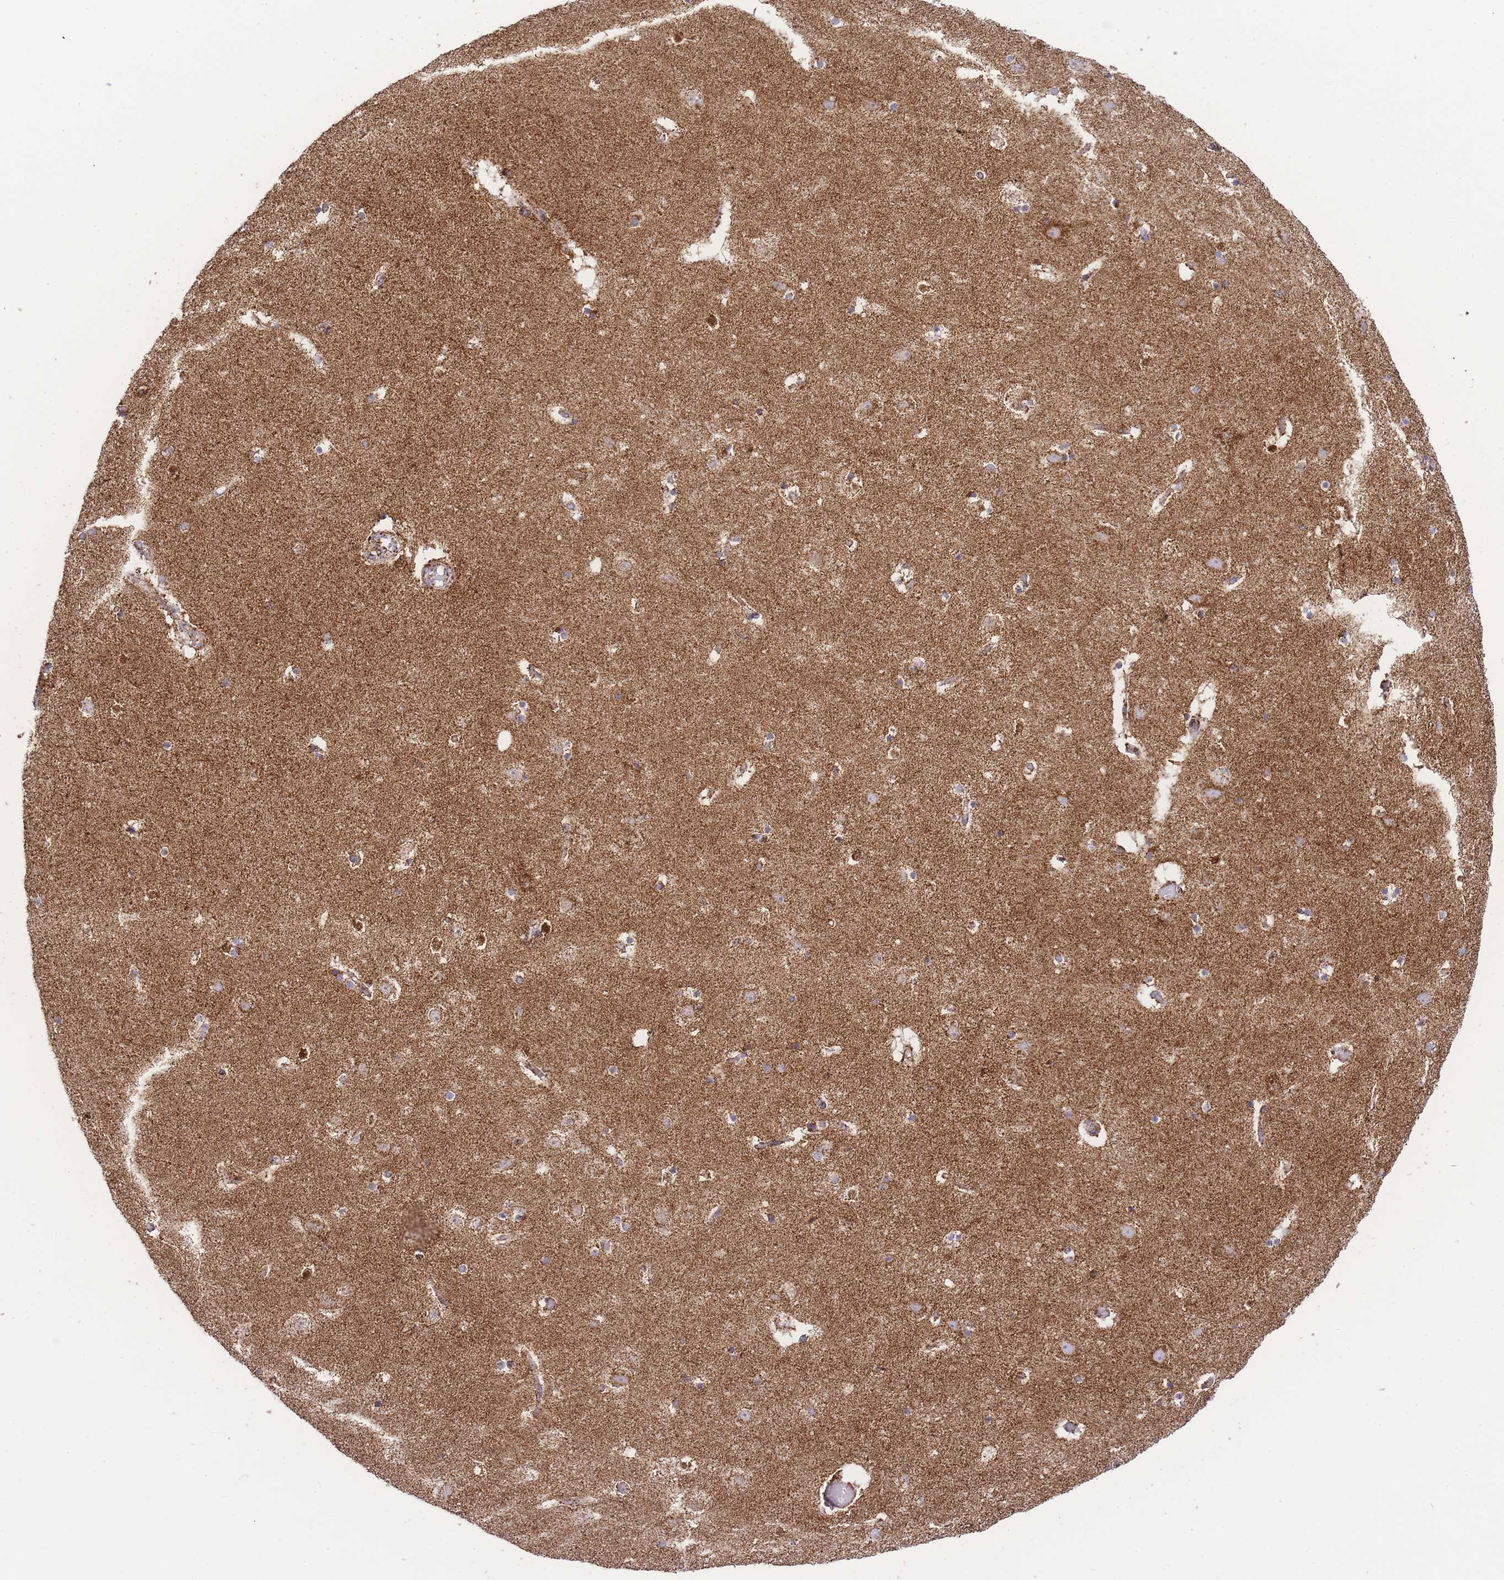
{"staining": {"intensity": "moderate", "quantity": "25%-75%", "location": "cytoplasmic/membranous"}, "tissue": "hippocampus", "cell_type": "Glial cells", "image_type": "normal", "snomed": [{"axis": "morphology", "description": "Normal tissue, NOS"}, {"axis": "topography", "description": "Hippocampus"}], "caption": "Protein staining of normal hippocampus displays moderate cytoplasmic/membranous expression in approximately 25%-75% of glial cells.", "gene": "GSTM1", "patient": {"sex": "female", "age": 52}}